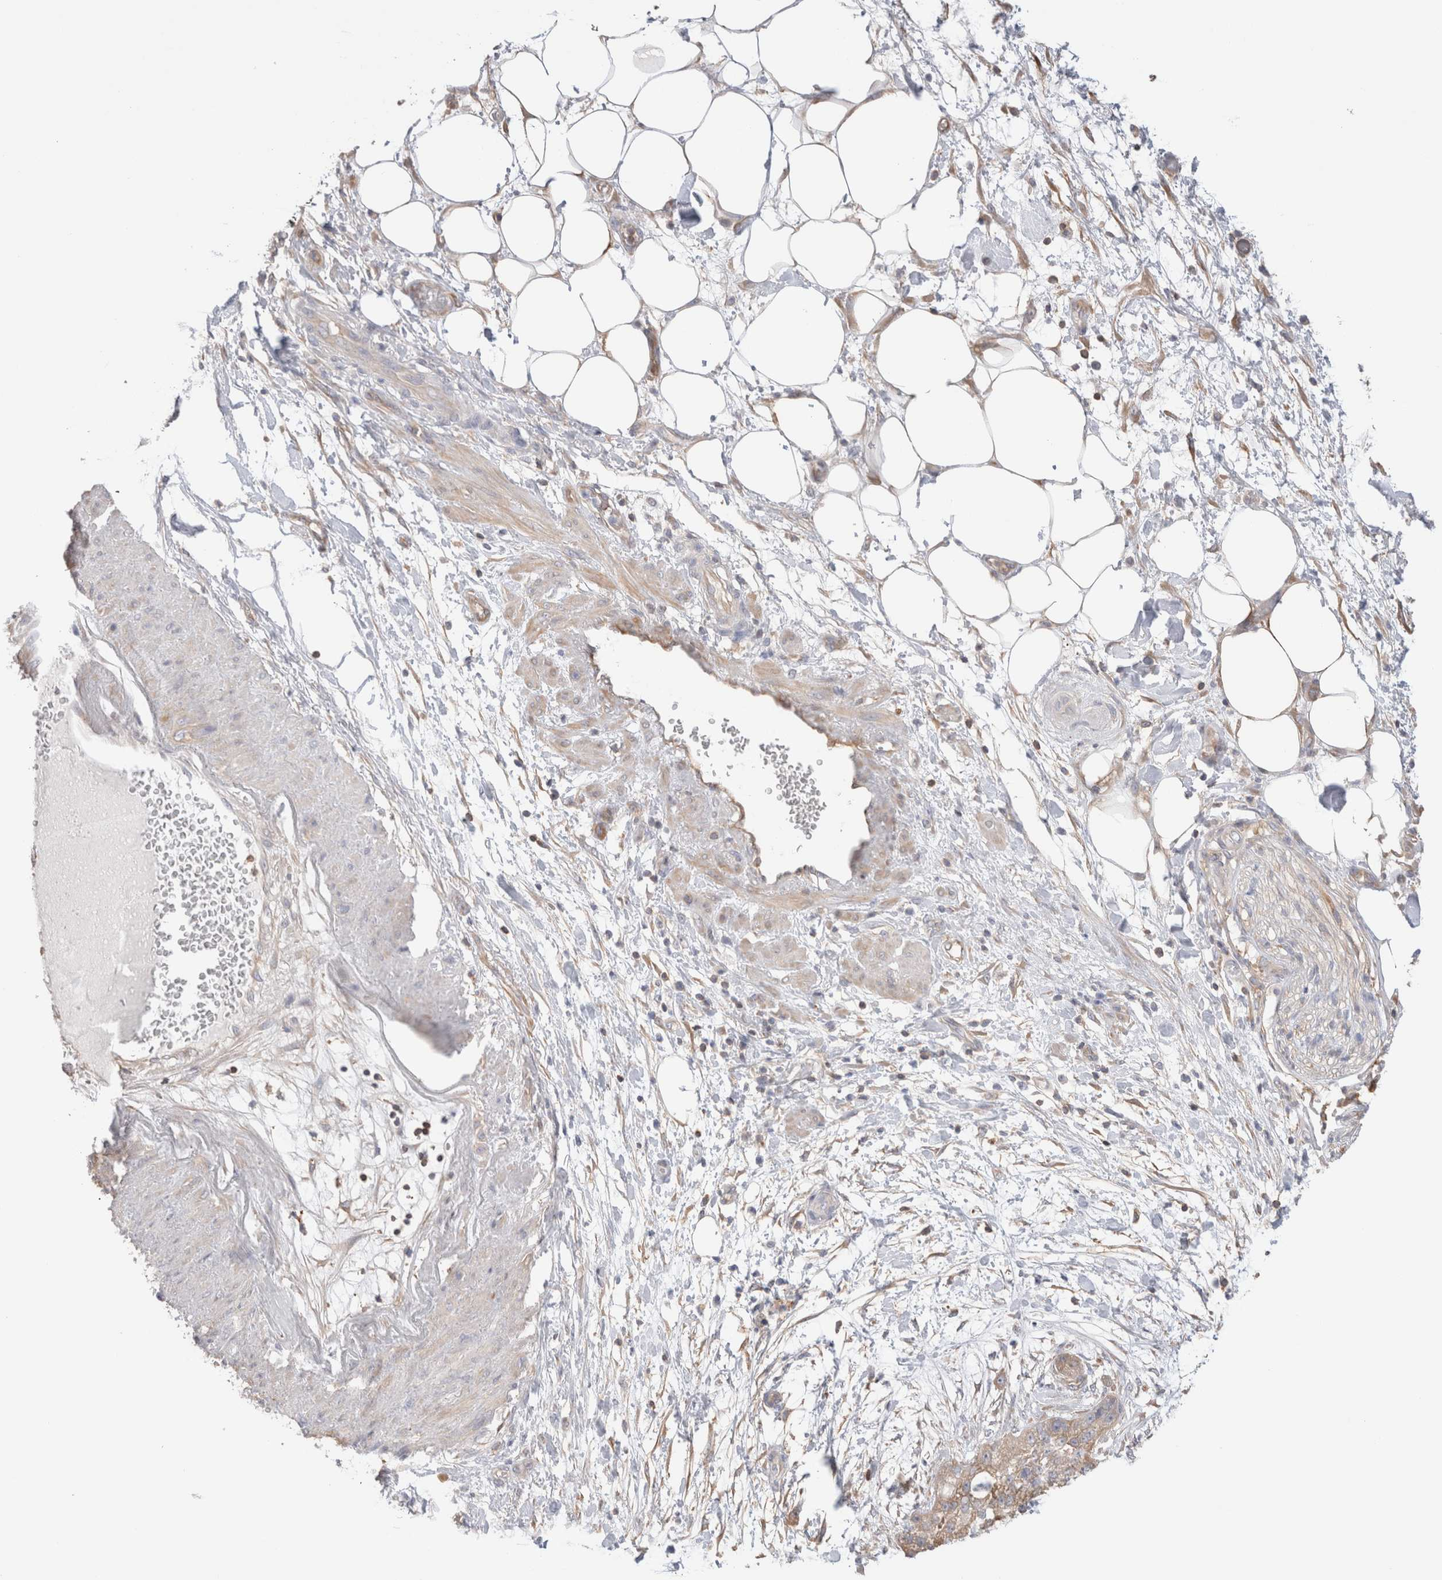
{"staining": {"intensity": "weak", "quantity": ">75%", "location": "cytoplasmic/membranous"}, "tissue": "pancreatic cancer", "cell_type": "Tumor cells", "image_type": "cancer", "snomed": [{"axis": "morphology", "description": "Adenocarcinoma, NOS"}, {"axis": "topography", "description": "Pancreas"}], "caption": "Pancreatic cancer (adenocarcinoma) stained for a protein demonstrates weak cytoplasmic/membranous positivity in tumor cells.", "gene": "CAPN2", "patient": {"sex": "female", "age": 78}}